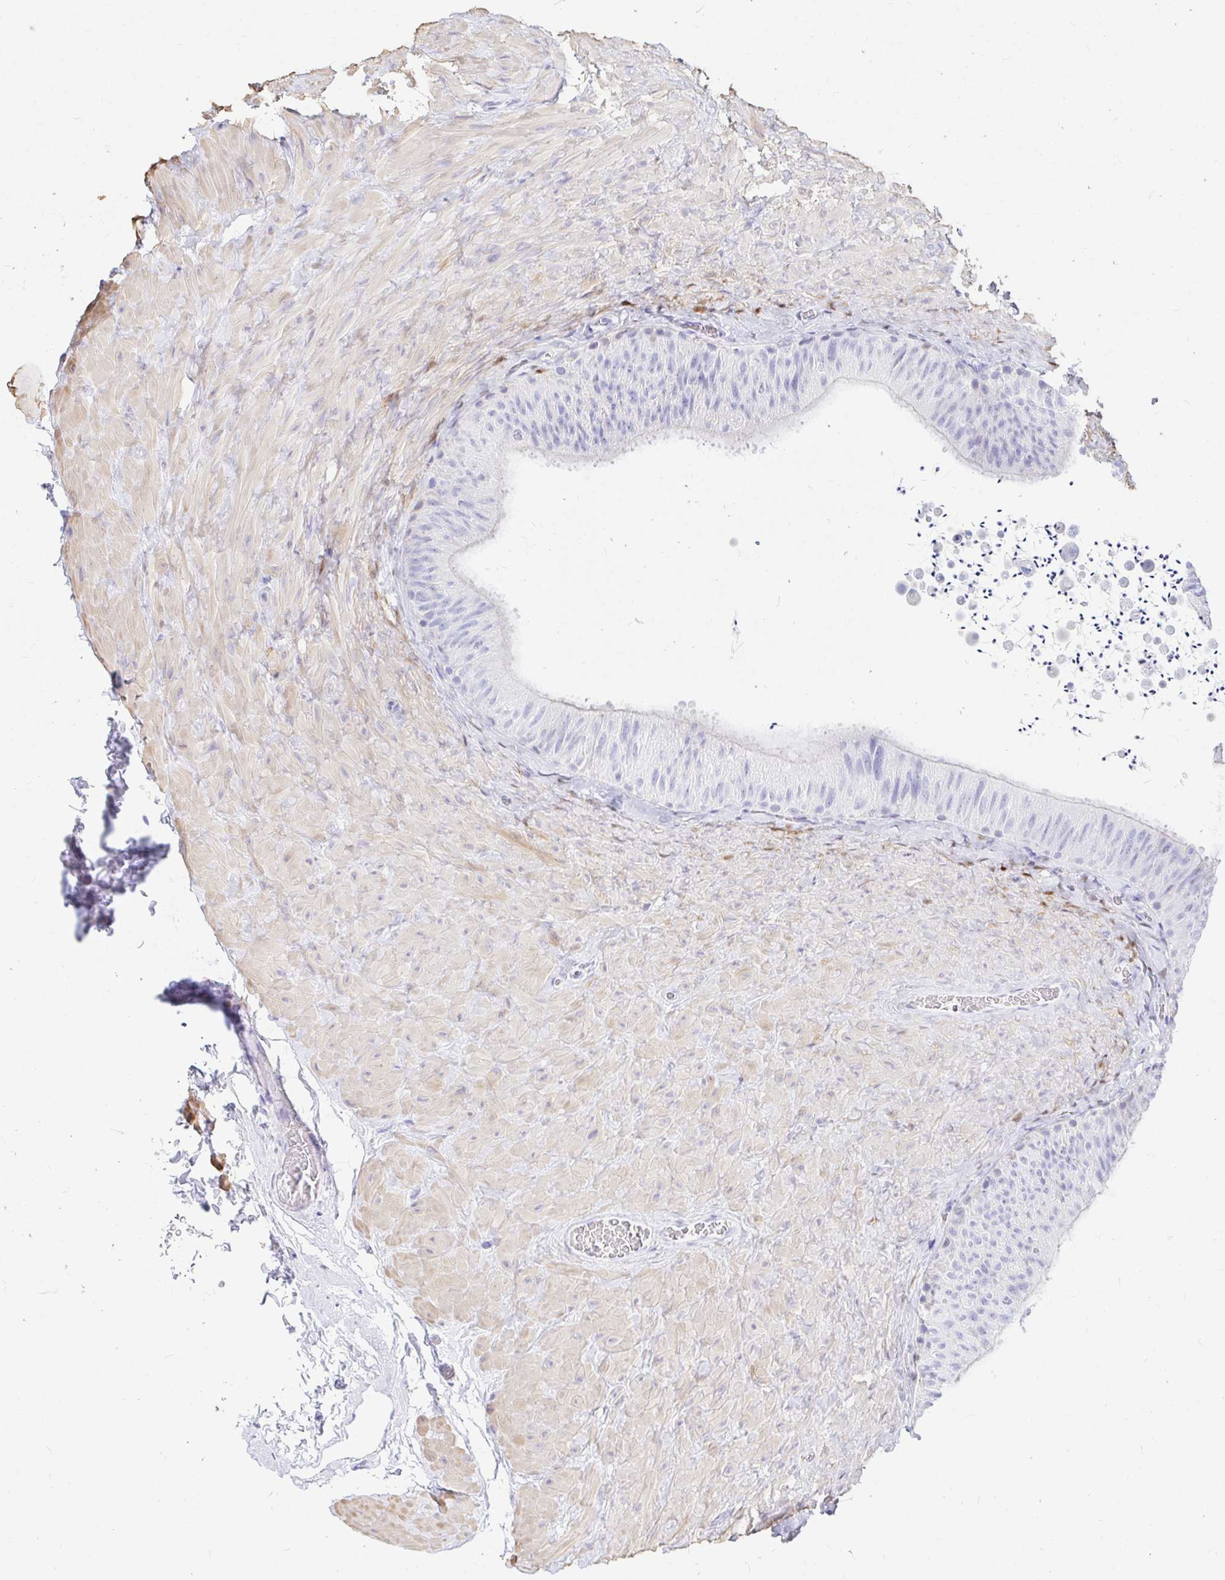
{"staining": {"intensity": "negative", "quantity": "none", "location": "none"}, "tissue": "epididymis", "cell_type": "Glandular cells", "image_type": "normal", "snomed": [{"axis": "morphology", "description": "Normal tissue, NOS"}, {"axis": "topography", "description": "Epididymis, spermatic cord, NOS"}, {"axis": "topography", "description": "Epididymis"}], "caption": "DAB (3,3'-diaminobenzidine) immunohistochemical staining of unremarkable epididymis demonstrates no significant positivity in glandular cells. (Stains: DAB (3,3'-diaminobenzidine) immunohistochemistry with hematoxylin counter stain, Microscopy: brightfield microscopy at high magnification).", "gene": "PPP1R1B", "patient": {"sex": "male", "age": 31}}